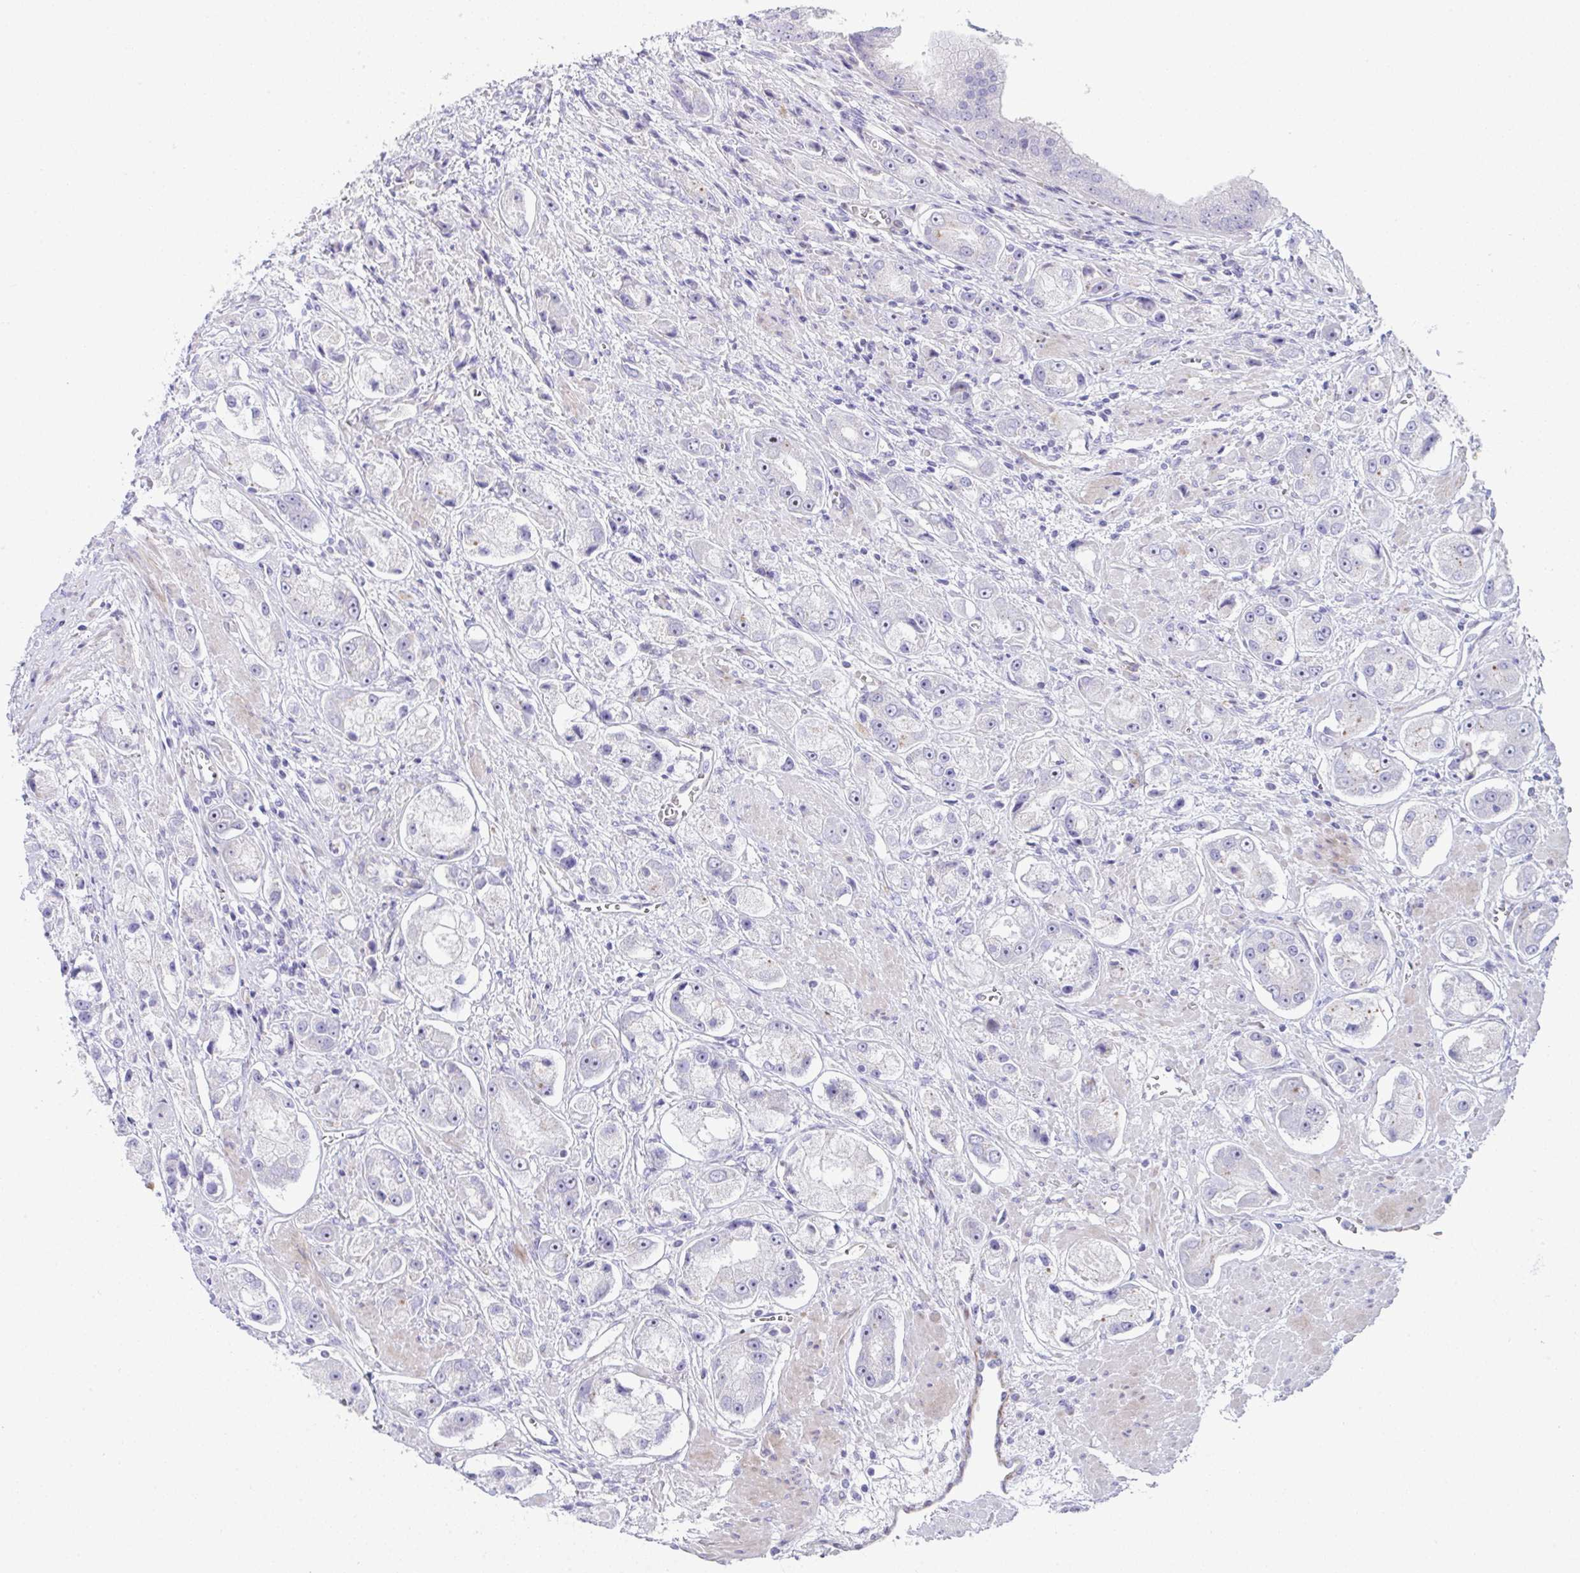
{"staining": {"intensity": "negative", "quantity": "none", "location": "none"}, "tissue": "prostate cancer", "cell_type": "Tumor cells", "image_type": "cancer", "snomed": [{"axis": "morphology", "description": "Adenocarcinoma, High grade"}, {"axis": "topography", "description": "Prostate"}], "caption": "This photomicrograph is of prostate cancer (high-grade adenocarcinoma) stained with immunohistochemistry (IHC) to label a protein in brown with the nuclei are counter-stained blue. There is no expression in tumor cells.", "gene": "ZNF713", "patient": {"sex": "male", "age": 67}}